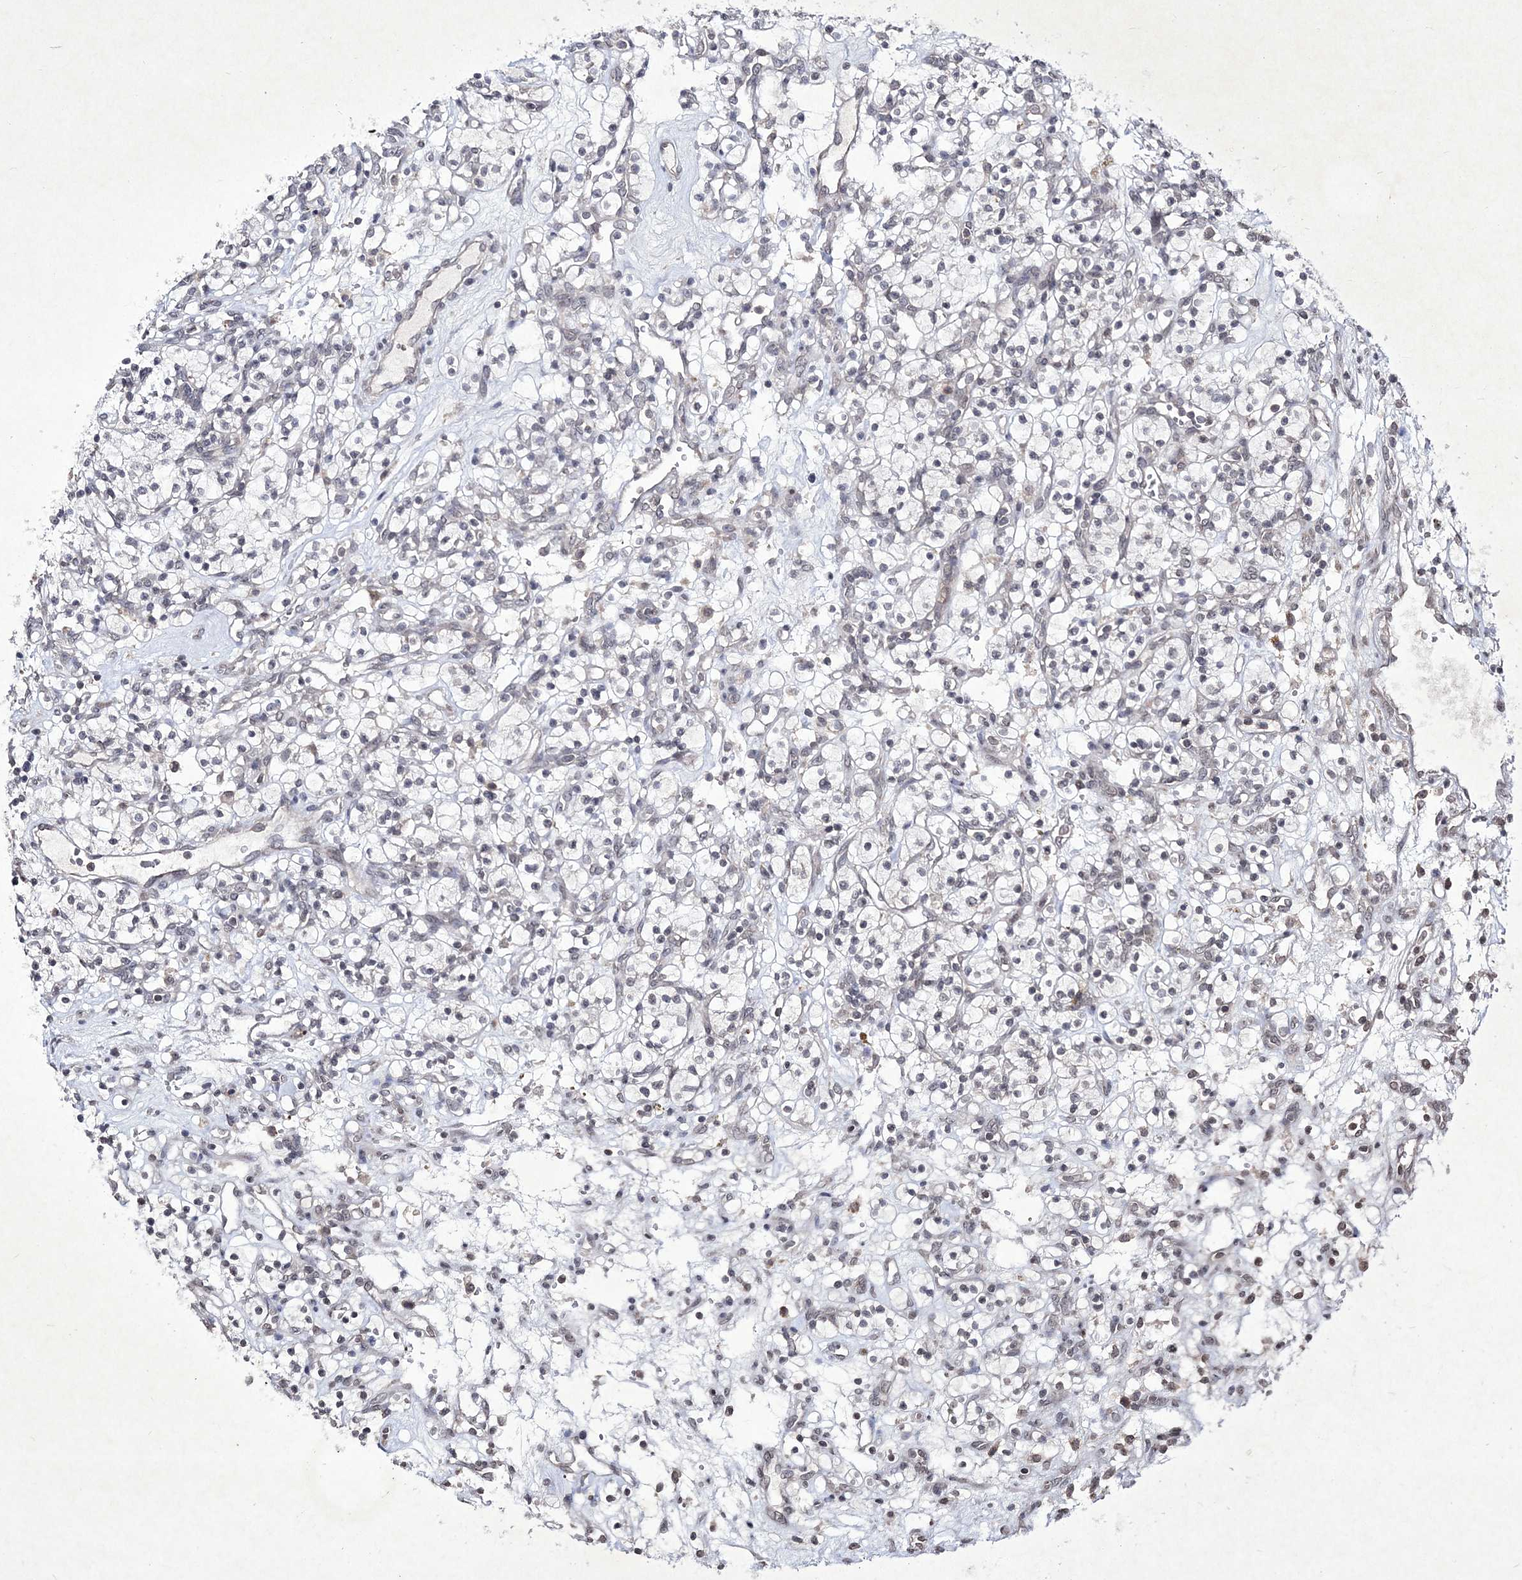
{"staining": {"intensity": "weak", "quantity": "<25%", "location": "cytoplasmic/membranous"}, "tissue": "renal cancer", "cell_type": "Tumor cells", "image_type": "cancer", "snomed": [{"axis": "morphology", "description": "Adenocarcinoma, NOS"}, {"axis": "topography", "description": "Kidney"}], "caption": "Tumor cells are negative for protein expression in human adenocarcinoma (renal).", "gene": "SOWAHB", "patient": {"sex": "female", "age": 57}}